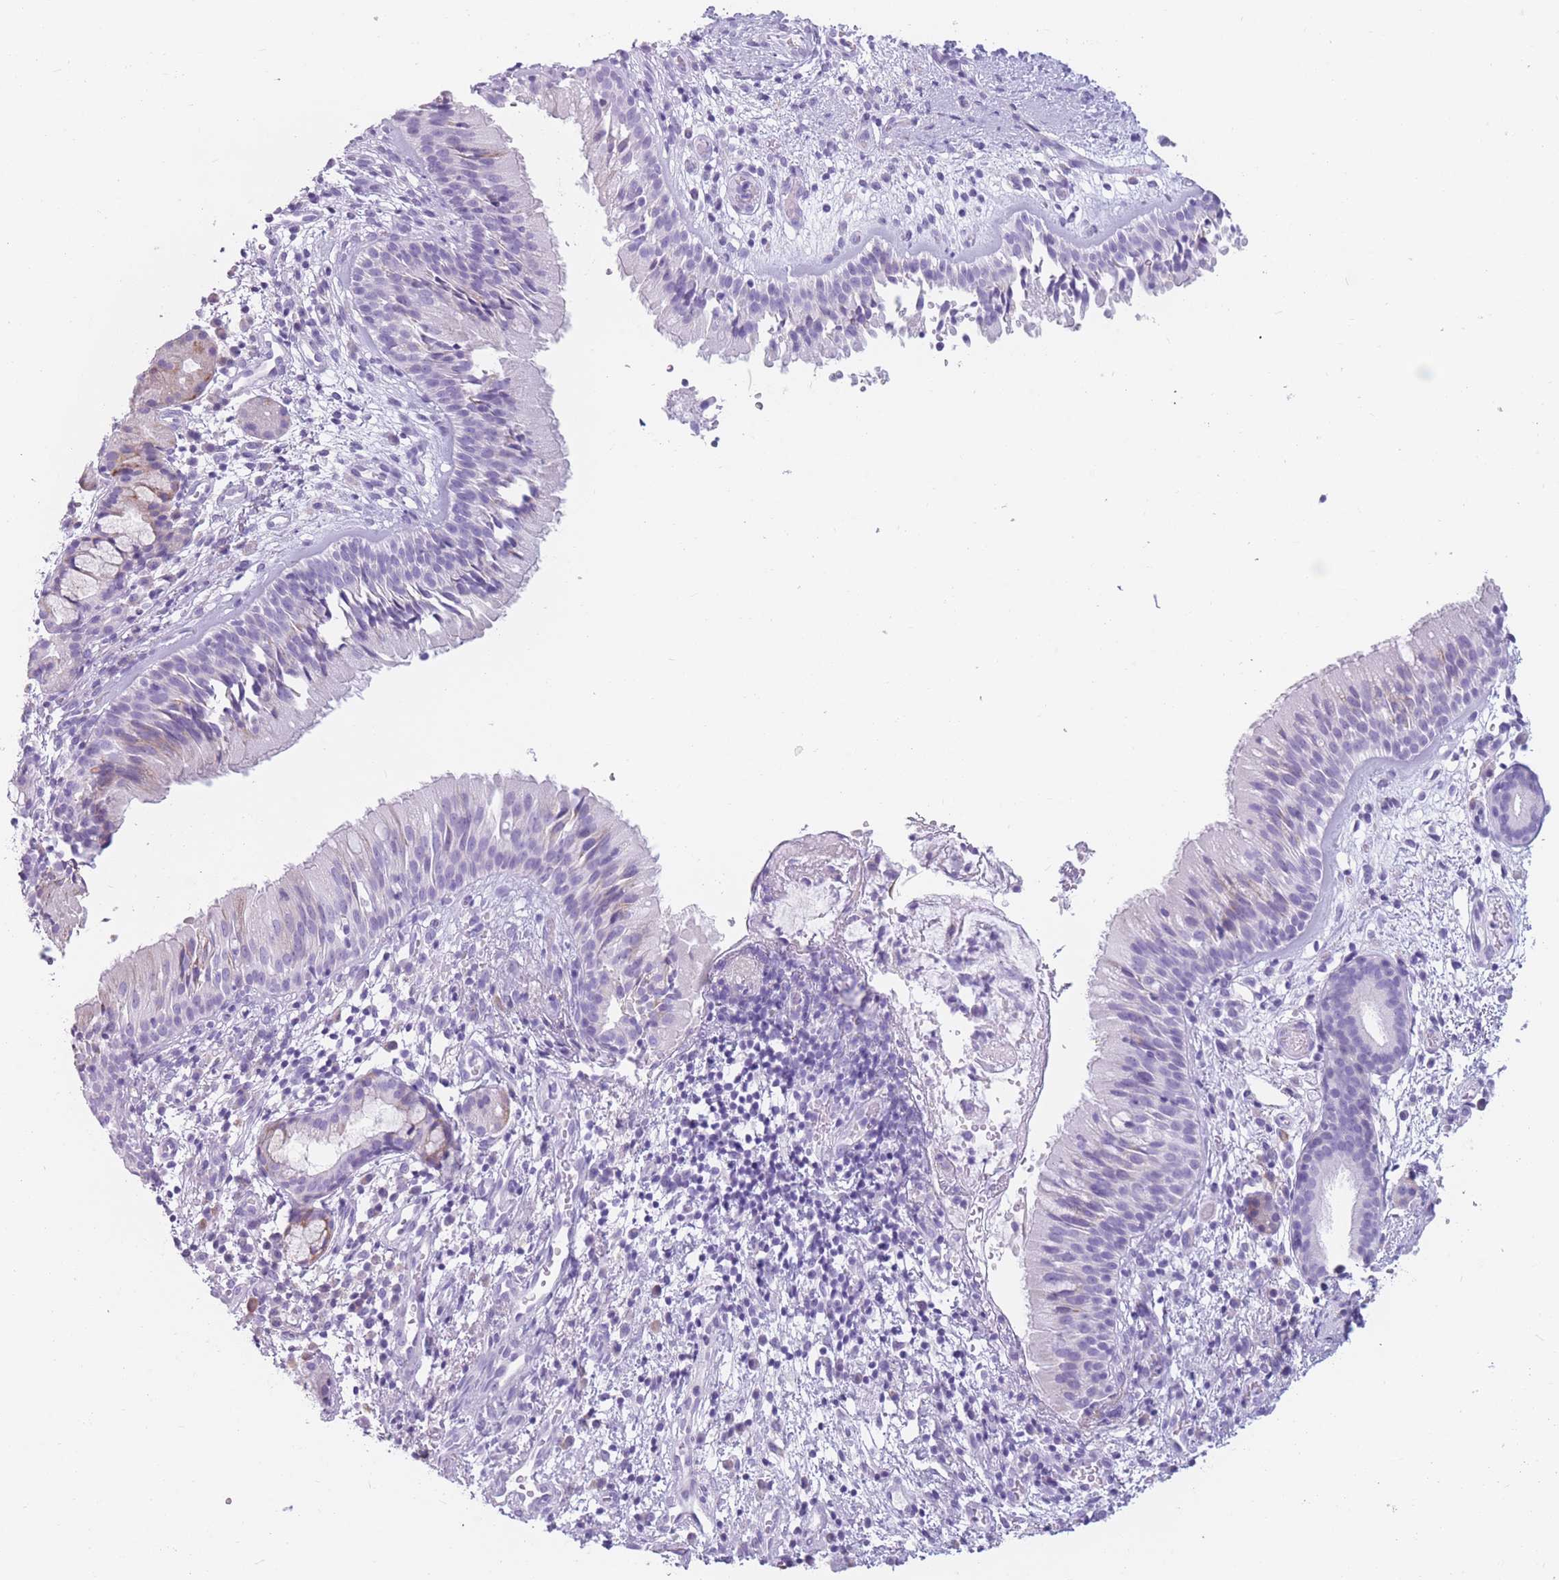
{"staining": {"intensity": "negative", "quantity": "none", "location": "none"}, "tissue": "nasopharynx", "cell_type": "Respiratory epithelial cells", "image_type": "normal", "snomed": [{"axis": "morphology", "description": "Normal tissue, NOS"}, {"axis": "topography", "description": "Nasopharynx"}], "caption": "The histopathology image exhibits no staining of respiratory epithelial cells in normal nasopharynx. (DAB (3,3'-diaminobenzidine) immunohistochemistry, high magnification).", "gene": "COL27A1", "patient": {"sex": "male", "age": 65}}